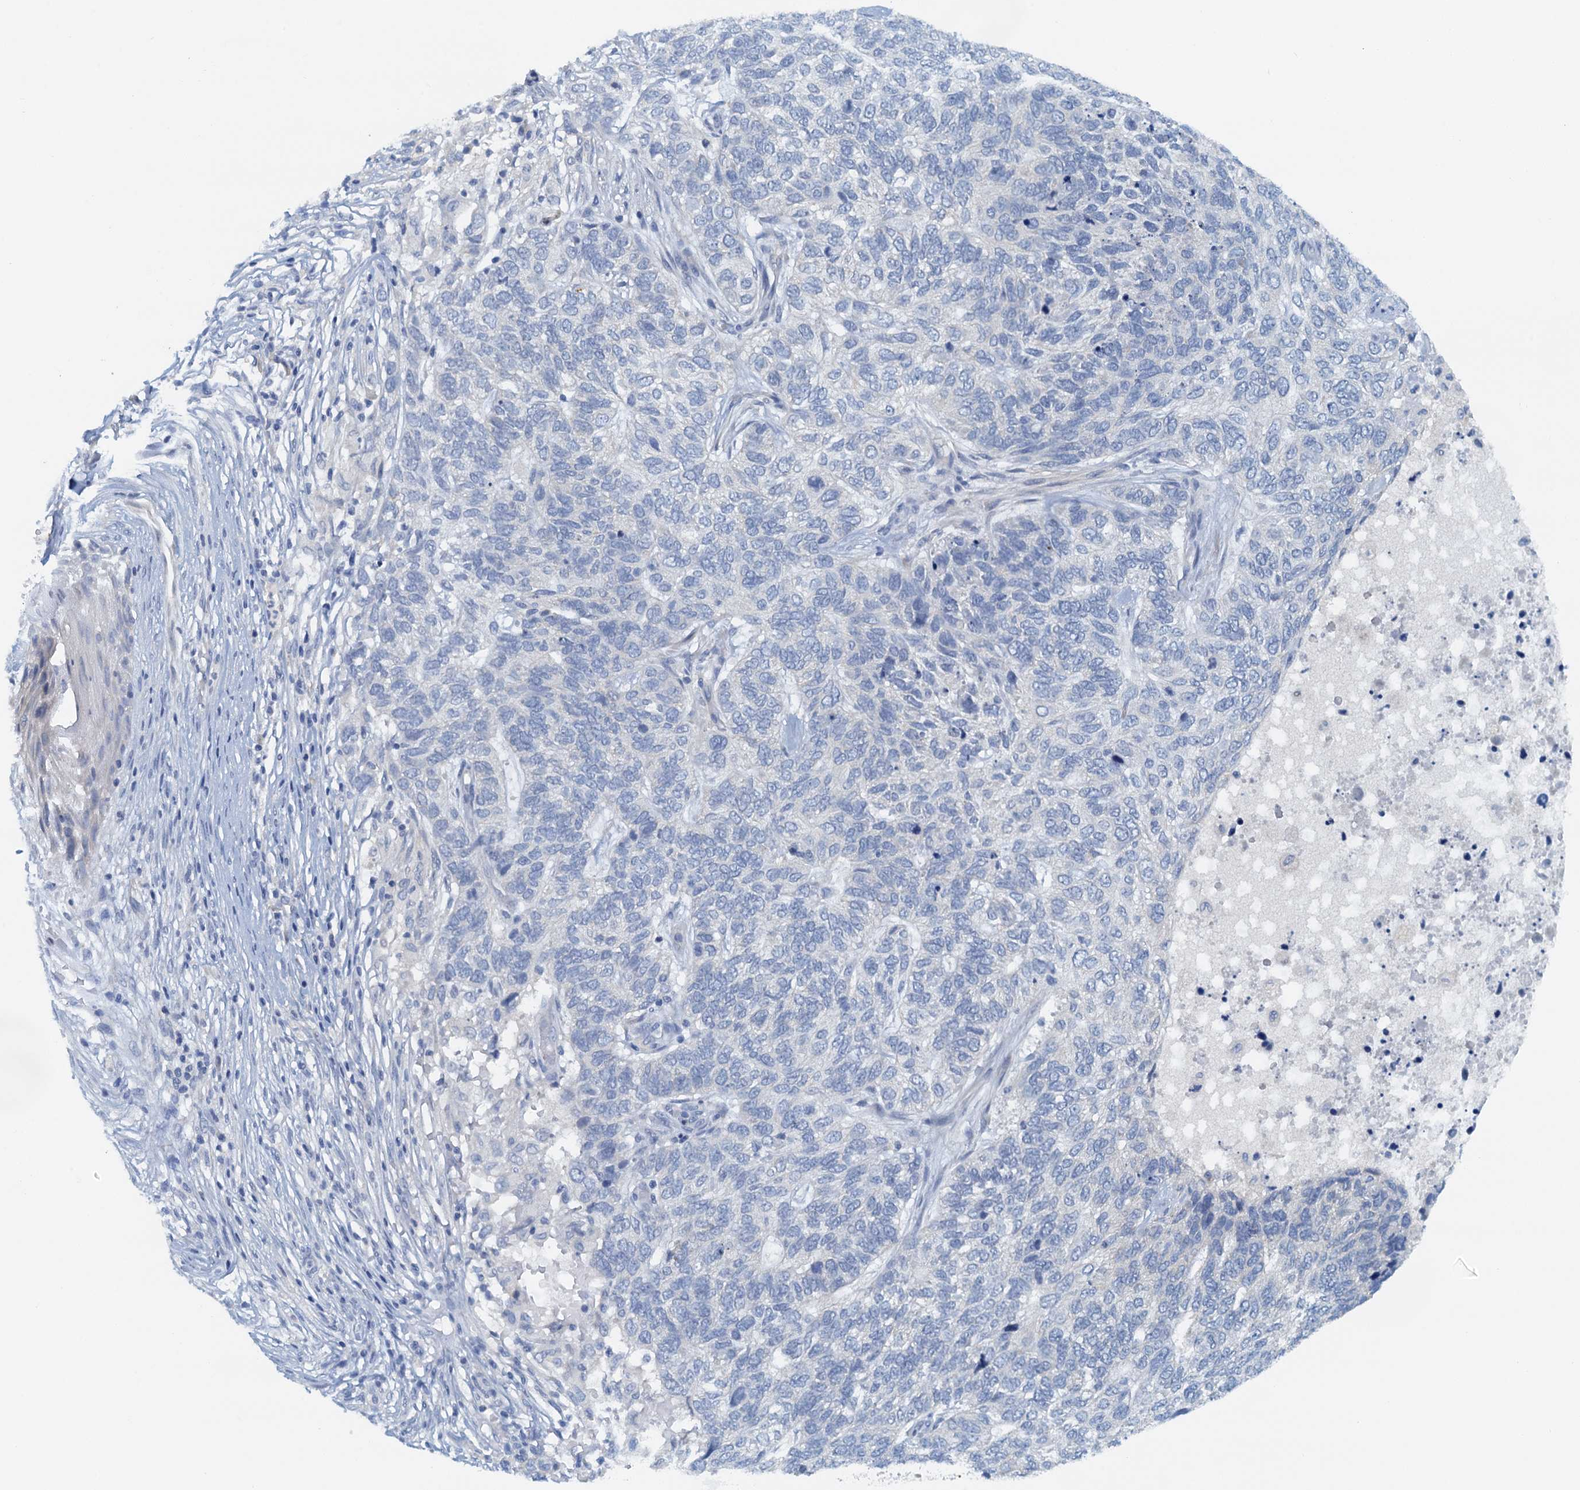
{"staining": {"intensity": "negative", "quantity": "none", "location": "none"}, "tissue": "skin cancer", "cell_type": "Tumor cells", "image_type": "cancer", "snomed": [{"axis": "morphology", "description": "Basal cell carcinoma"}, {"axis": "topography", "description": "Skin"}], "caption": "DAB immunohistochemical staining of human skin cancer displays no significant positivity in tumor cells. (DAB immunohistochemistry (IHC), high magnification).", "gene": "DTD1", "patient": {"sex": "female", "age": 65}}